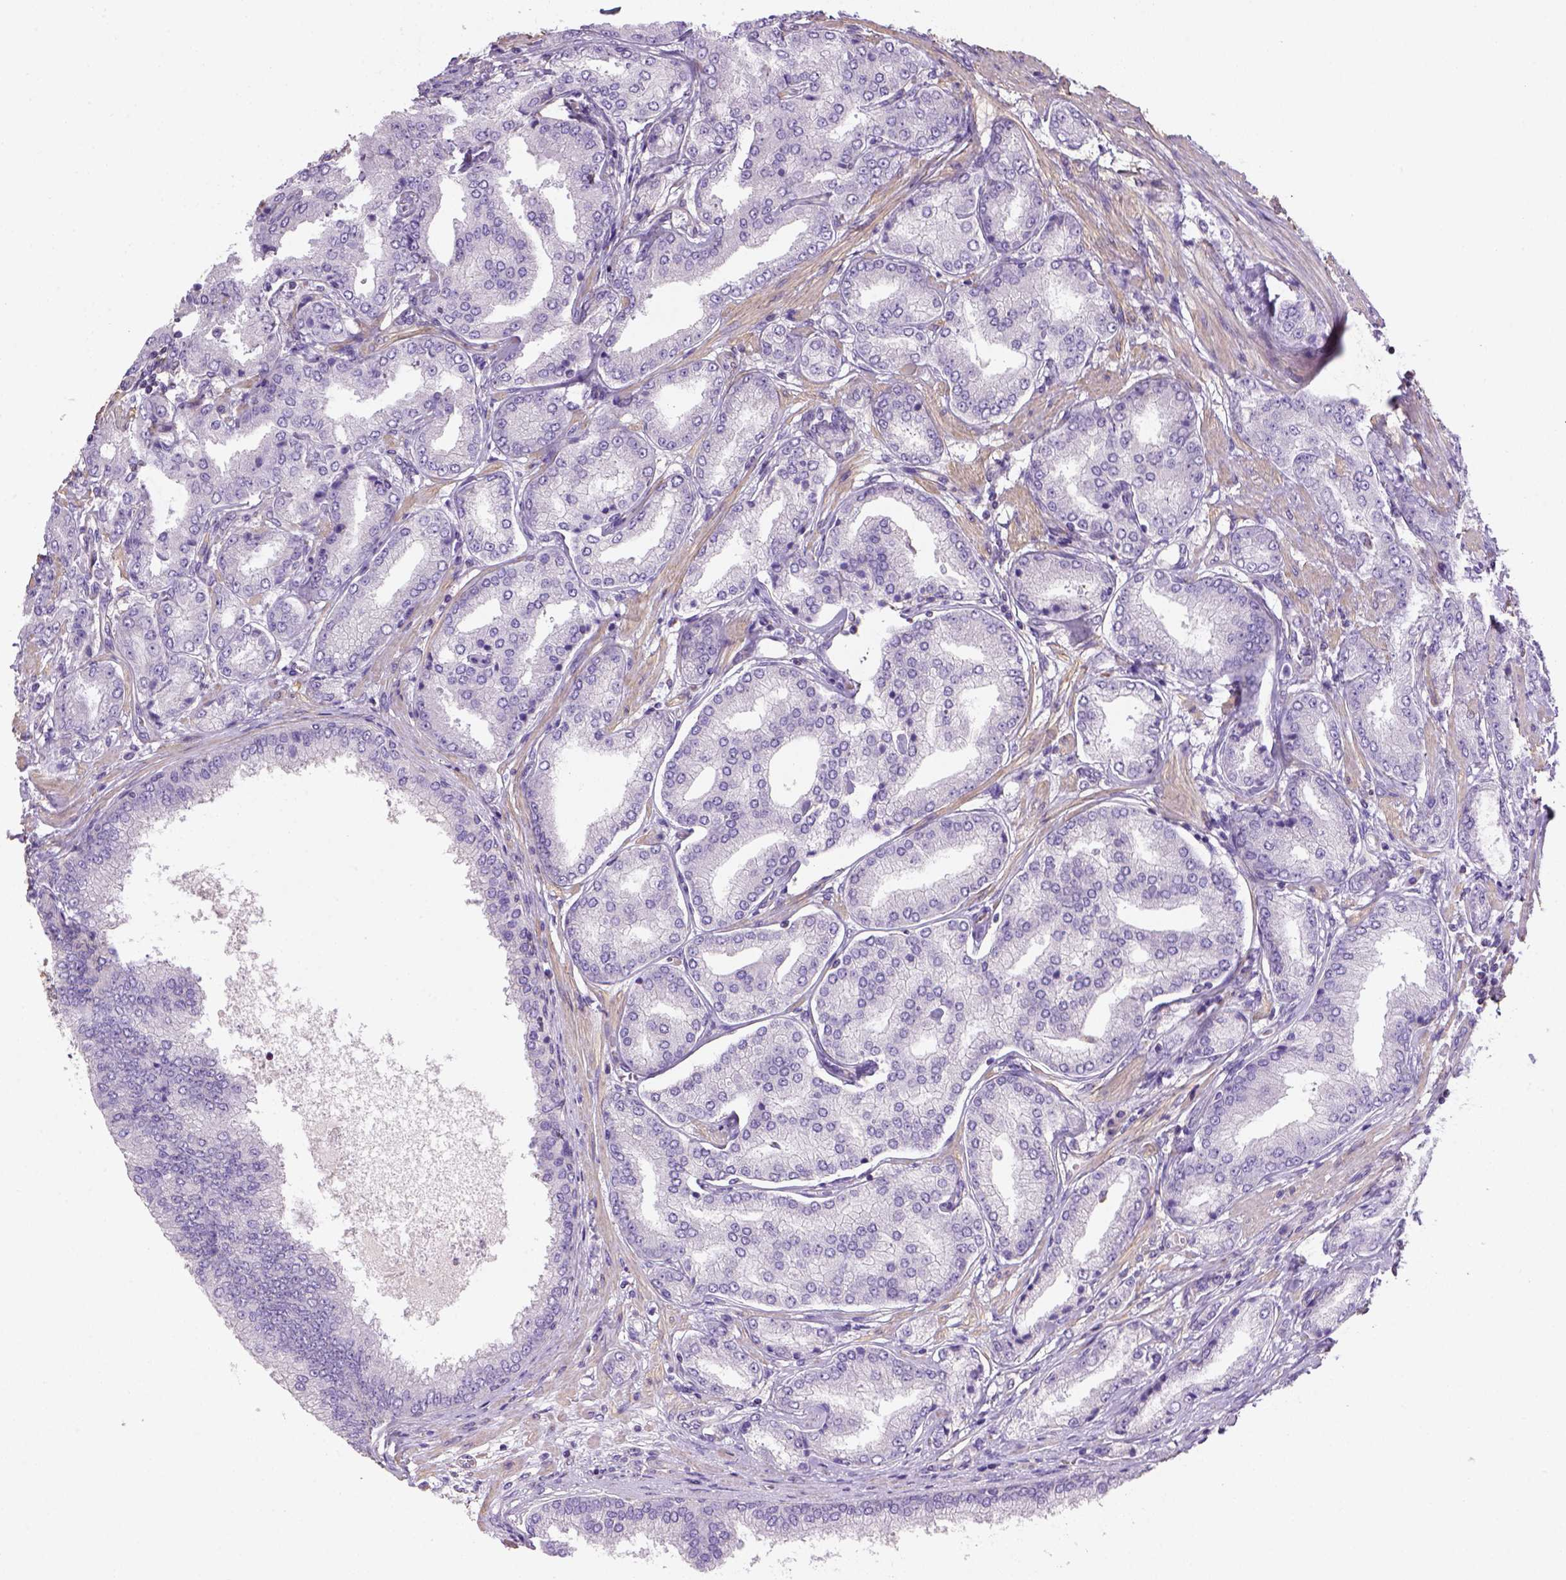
{"staining": {"intensity": "negative", "quantity": "none", "location": "none"}, "tissue": "prostate cancer", "cell_type": "Tumor cells", "image_type": "cancer", "snomed": [{"axis": "morphology", "description": "Adenocarcinoma, NOS"}, {"axis": "topography", "description": "Prostate"}], "caption": "This is an immunohistochemistry image of human prostate cancer. There is no staining in tumor cells.", "gene": "HTRA1", "patient": {"sex": "male", "age": 63}}